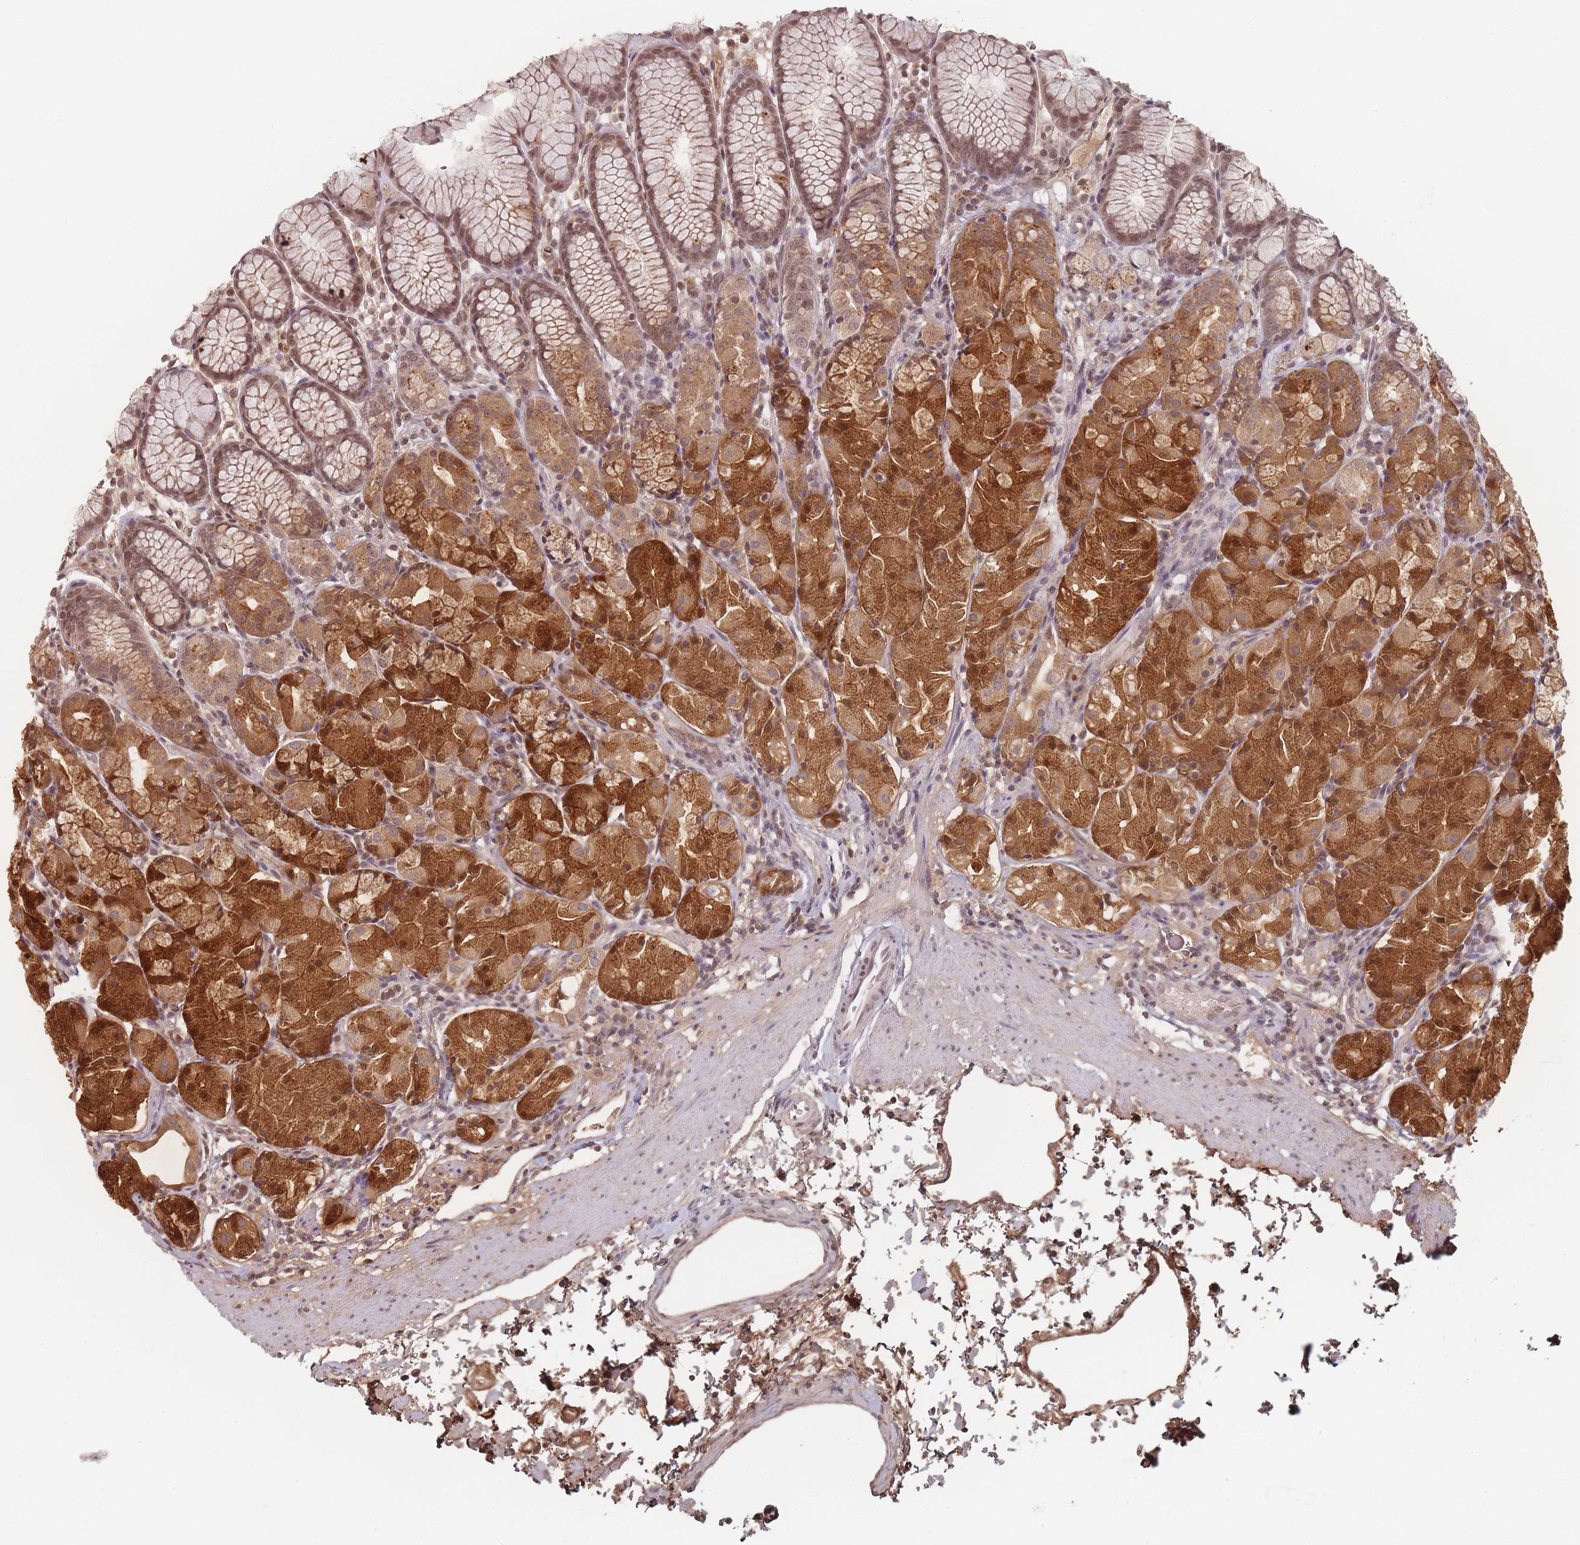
{"staining": {"intensity": "strong", "quantity": "25%-75%", "location": "cytoplasmic/membranous,nuclear"}, "tissue": "stomach", "cell_type": "Glandular cells", "image_type": "normal", "snomed": [{"axis": "morphology", "description": "Normal tissue, NOS"}, {"axis": "topography", "description": "Stomach, upper"}], "caption": "DAB (3,3'-diaminobenzidine) immunohistochemical staining of normal stomach exhibits strong cytoplasmic/membranous,nuclear protein staining in approximately 25%-75% of glandular cells. Immunohistochemistry (ihc) stains the protein in brown and the nuclei are stained blue.", "gene": "SPATA45", "patient": {"sex": "male", "age": 47}}